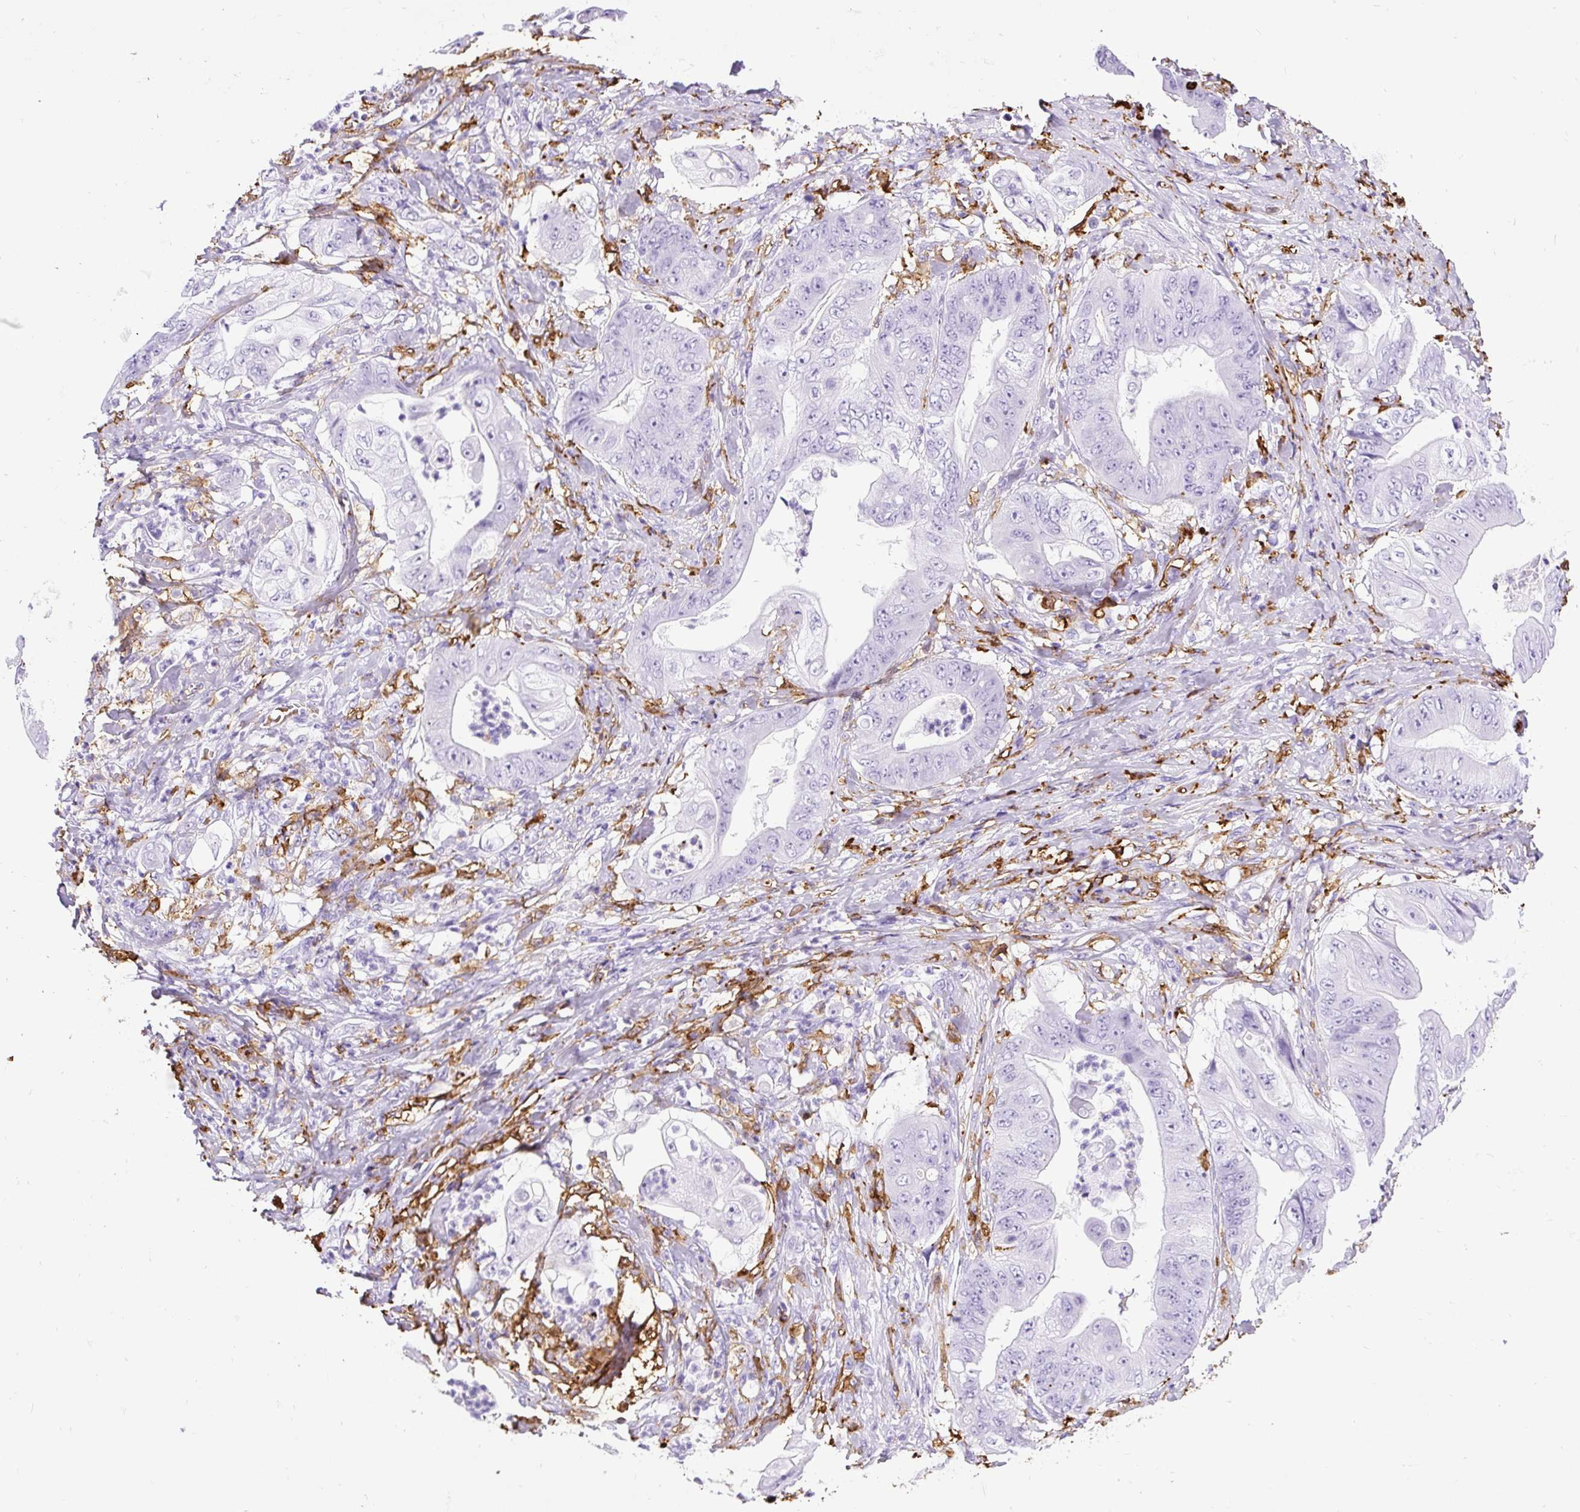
{"staining": {"intensity": "negative", "quantity": "none", "location": "none"}, "tissue": "stomach cancer", "cell_type": "Tumor cells", "image_type": "cancer", "snomed": [{"axis": "morphology", "description": "Adenocarcinoma, NOS"}, {"axis": "topography", "description": "Stomach"}], "caption": "IHC of human stomach adenocarcinoma reveals no positivity in tumor cells.", "gene": "HLA-DRA", "patient": {"sex": "female", "age": 73}}